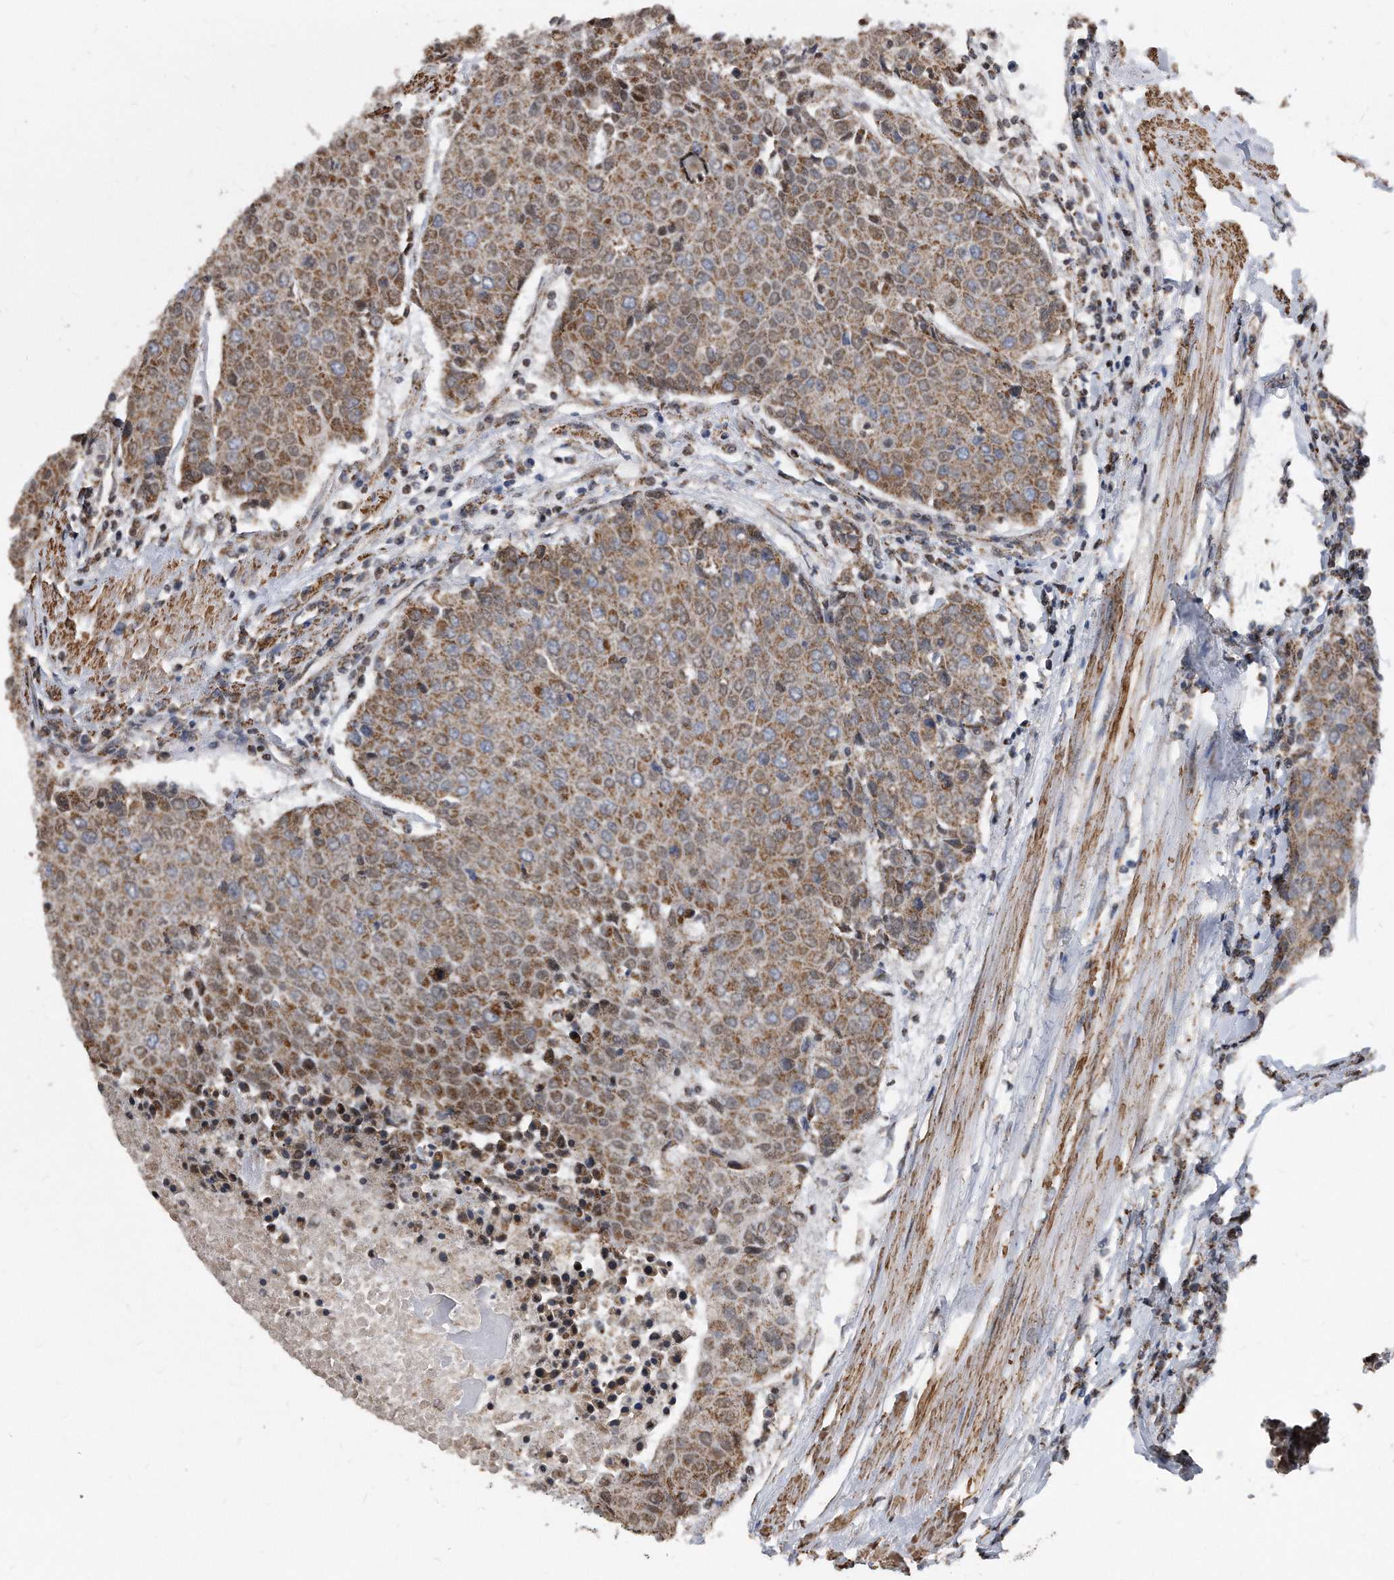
{"staining": {"intensity": "moderate", "quantity": ">75%", "location": "cytoplasmic/membranous"}, "tissue": "urothelial cancer", "cell_type": "Tumor cells", "image_type": "cancer", "snomed": [{"axis": "morphology", "description": "Urothelial carcinoma, High grade"}, {"axis": "topography", "description": "Urinary bladder"}], "caption": "High-grade urothelial carcinoma stained with a brown dye shows moderate cytoplasmic/membranous positive expression in about >75% of tumor cells.", "gene": "DUSP22", "patient": {"sex": "female", "age": 85}}